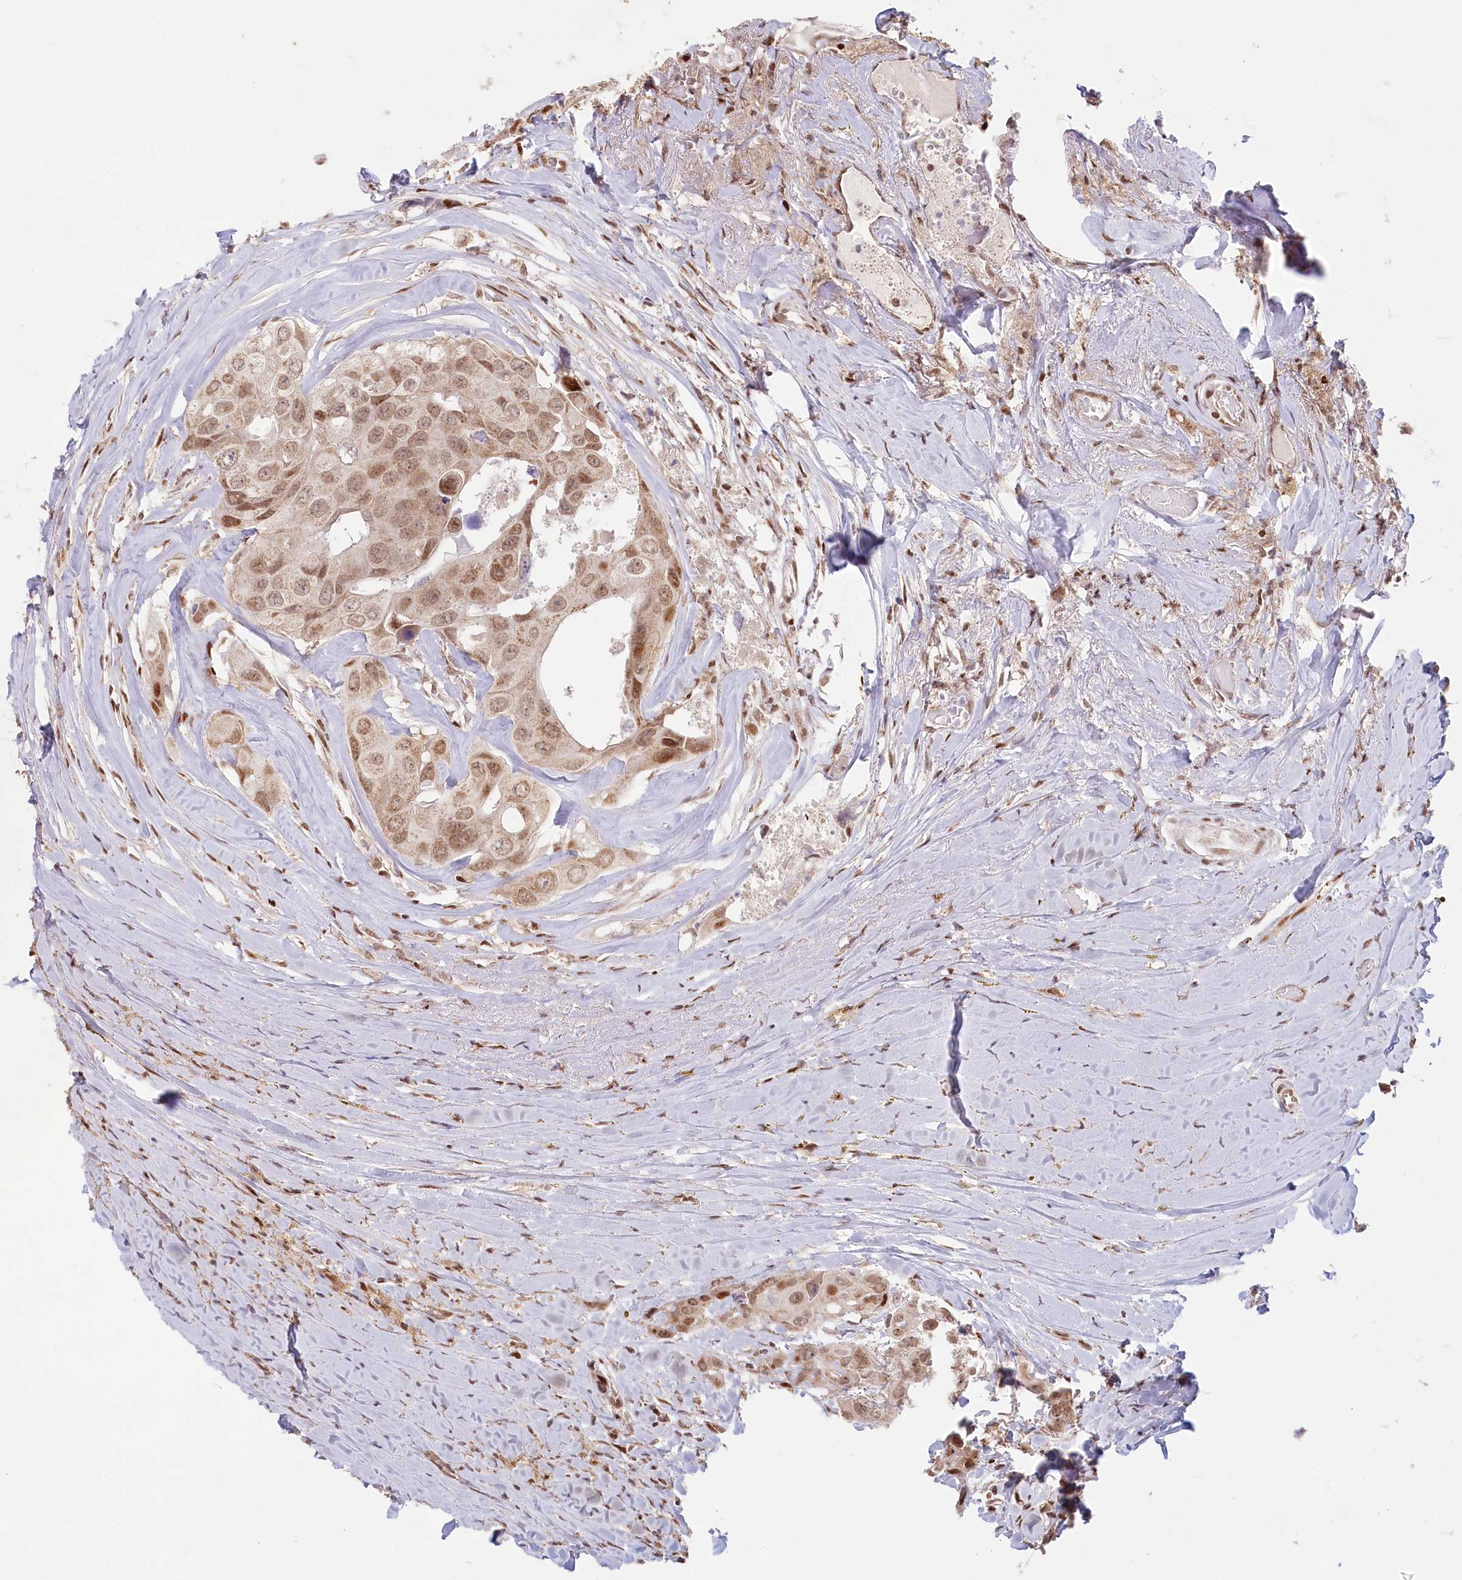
{"staining": {"intensity": "moderate", "quantity": ">75%", "location": "cytoplasmic/membranous,nuclear"}, "tissue": "head and neck cancer", "cell_type": "Tumor cells", "image_type": "cancer", "snomed": [{"axis": "morphology", "description": "Adenocarcinoma, NOS"}, {"axis": "morphology", "description": "Adenocarcinoma, metastatic, NOS"}, {"axis": "topography", "description": "Head-Neck"}], "caption": "Brown immunohistochemical staining in human head and neck adenocarcinoma reveals moderate cytoplasmic/membranous and nuclear expression in about >75% of tumor cells.", "gene": "PYURF", "patient": {"sex": "male", "age": 75}}